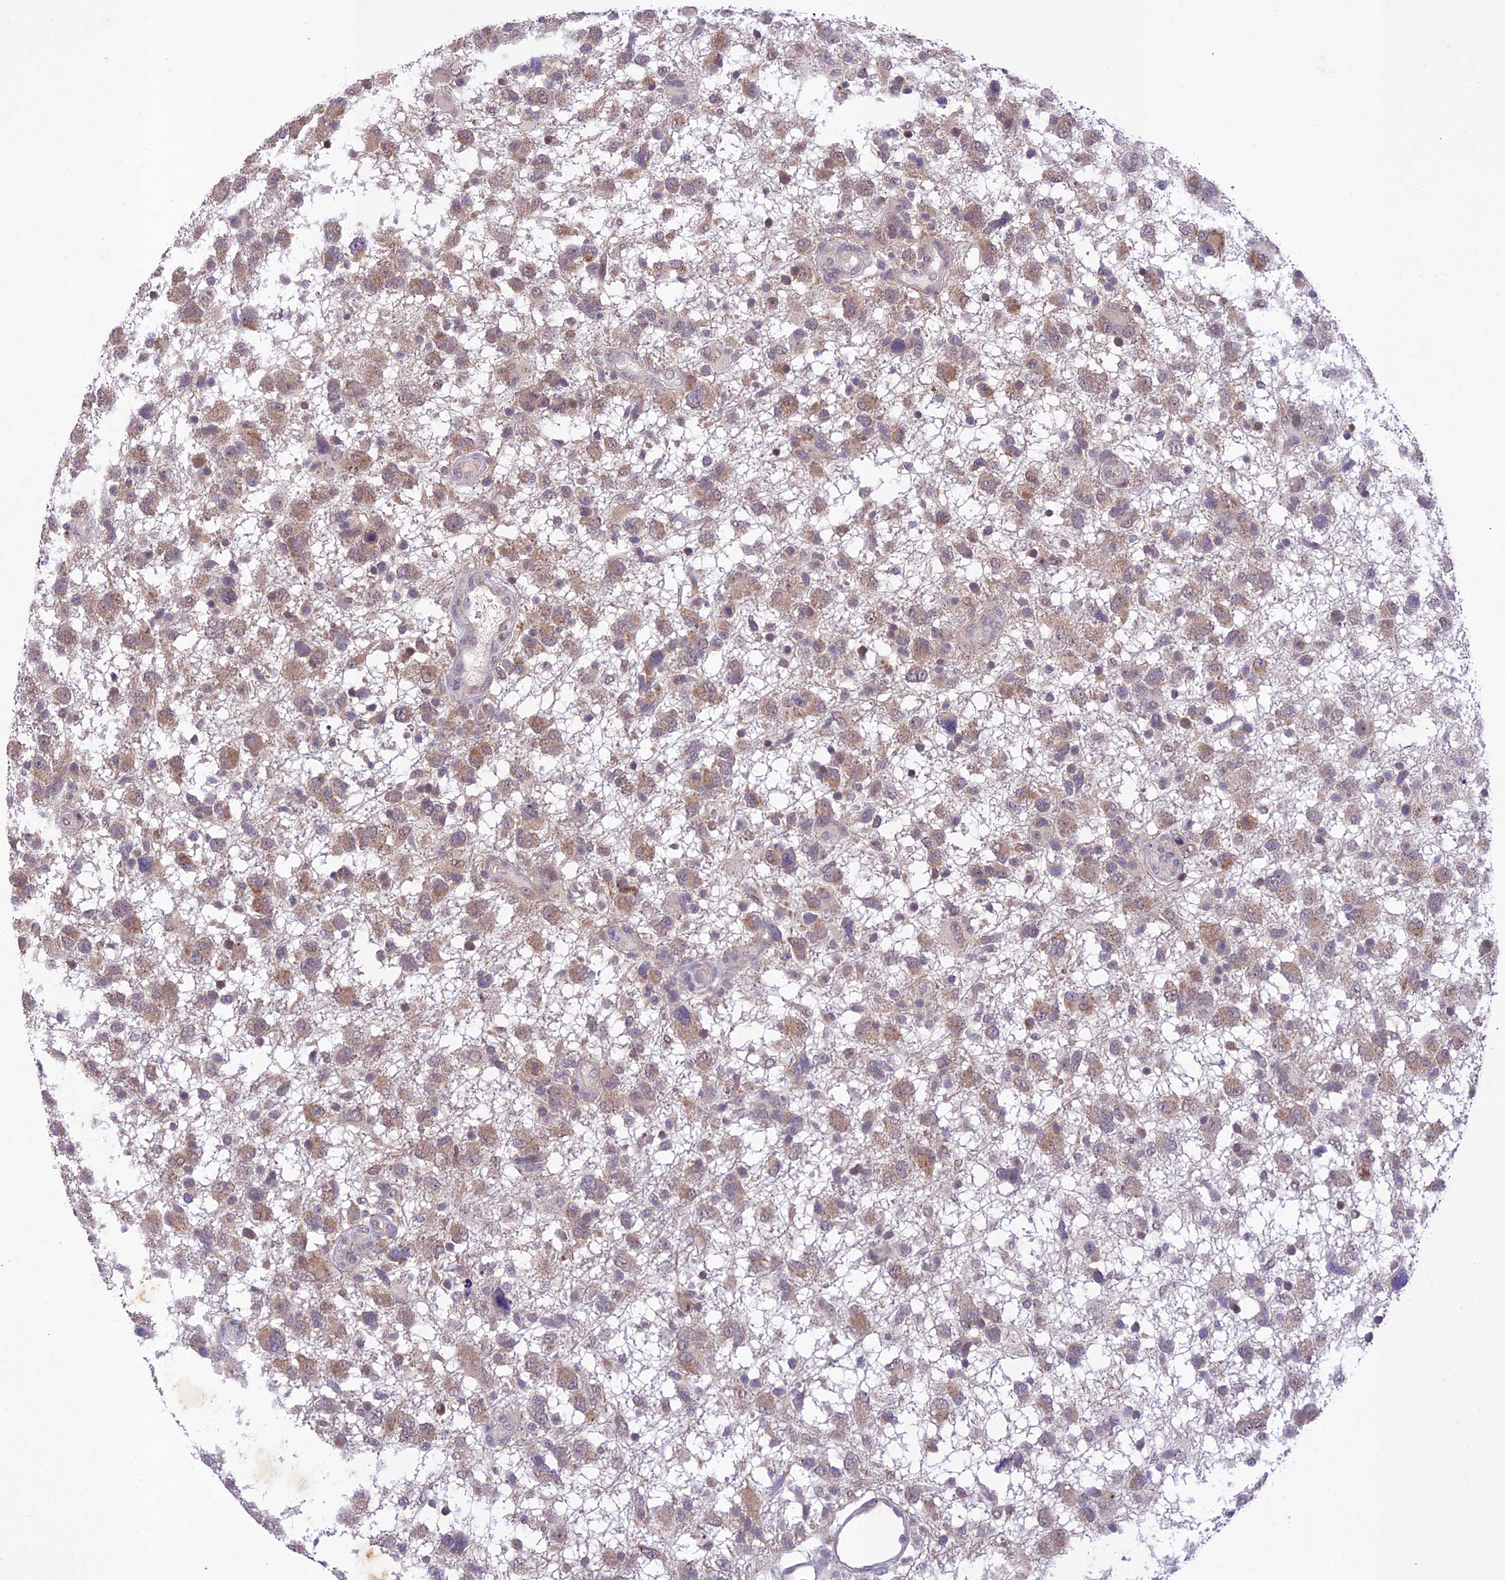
{"staining": {"intensity": "moderate", "quantity": "25%-75%", "location": "cytoplasmic/membranous"}, "tissue": "glioma", "cell_type": "Tumor cells", "image_type": "cancer", "snomed": [{"axis": "morphology", "description": "Glioma, malignant, High grade"}, {"axis": "topography", "description": "Brain"}], "caption": "Malignant glioma (high-grade) stained for a protein demonstrates moderate cytoplasmic/membranous positivity in tumor cells.", "gene": "ANKRD52", "patient": {"sex": "male", "age": 61}}